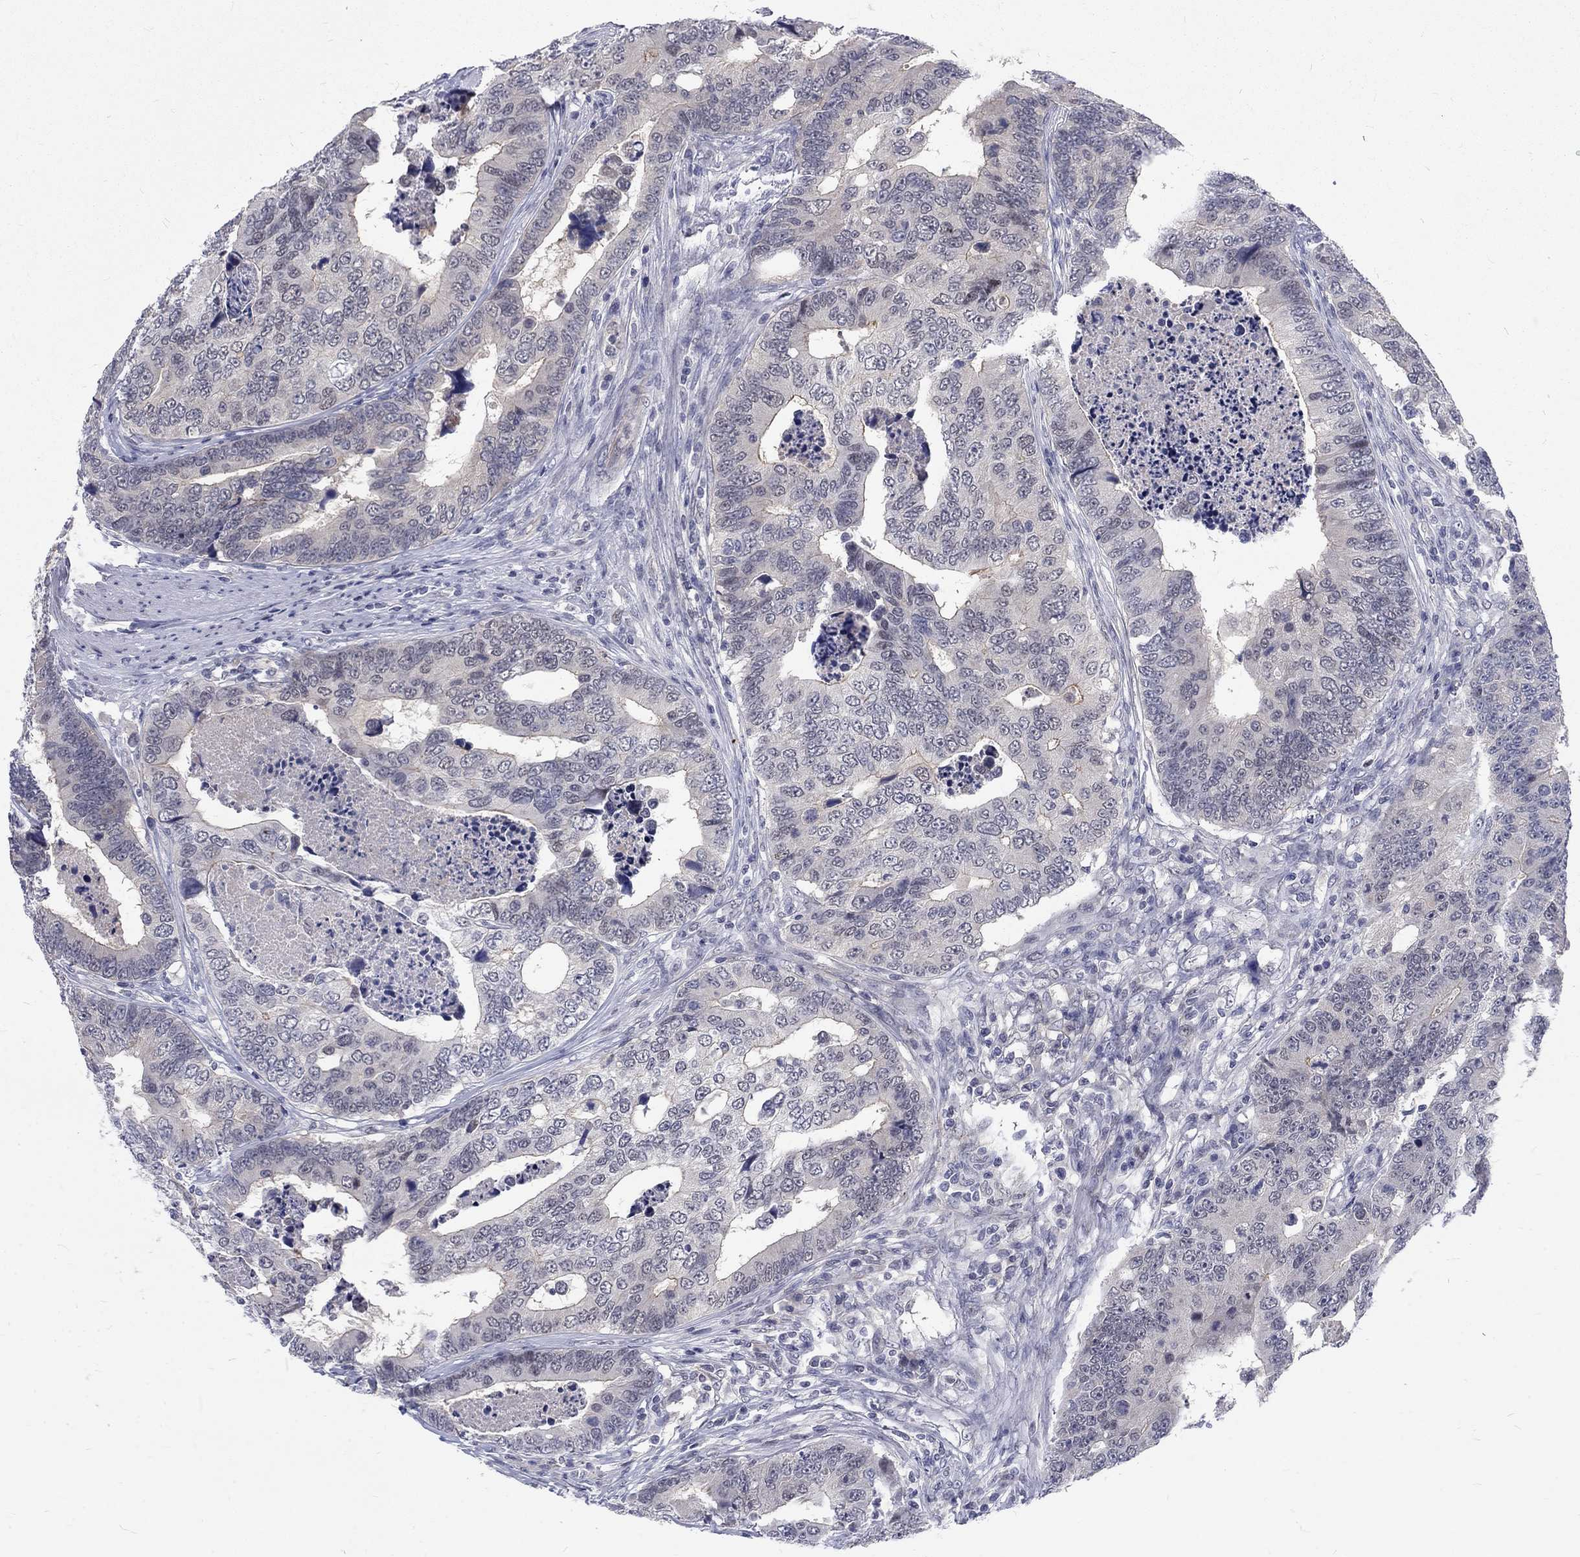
{"staining": {"intensity": "negative", "quantity": "none", "location": "none"}, "tissue": "colorectal cancer", "cell_type": "Tumor cells", "image_type": "cancer", "snomed": [{"axis": "morphology", "description": "Adenocarcinoma, NOS"}, {"axis": "topography", "description": "Colon"}], "caption": "High power microscopy histopathology image of an immunohistochemistry (IHC) micrograph of colorectal cancer (adenocarcinoma), revealing no significant expression in tumor cells.", "gene": "PHKA1", "patient": {"sex": "female", "age": 72}}